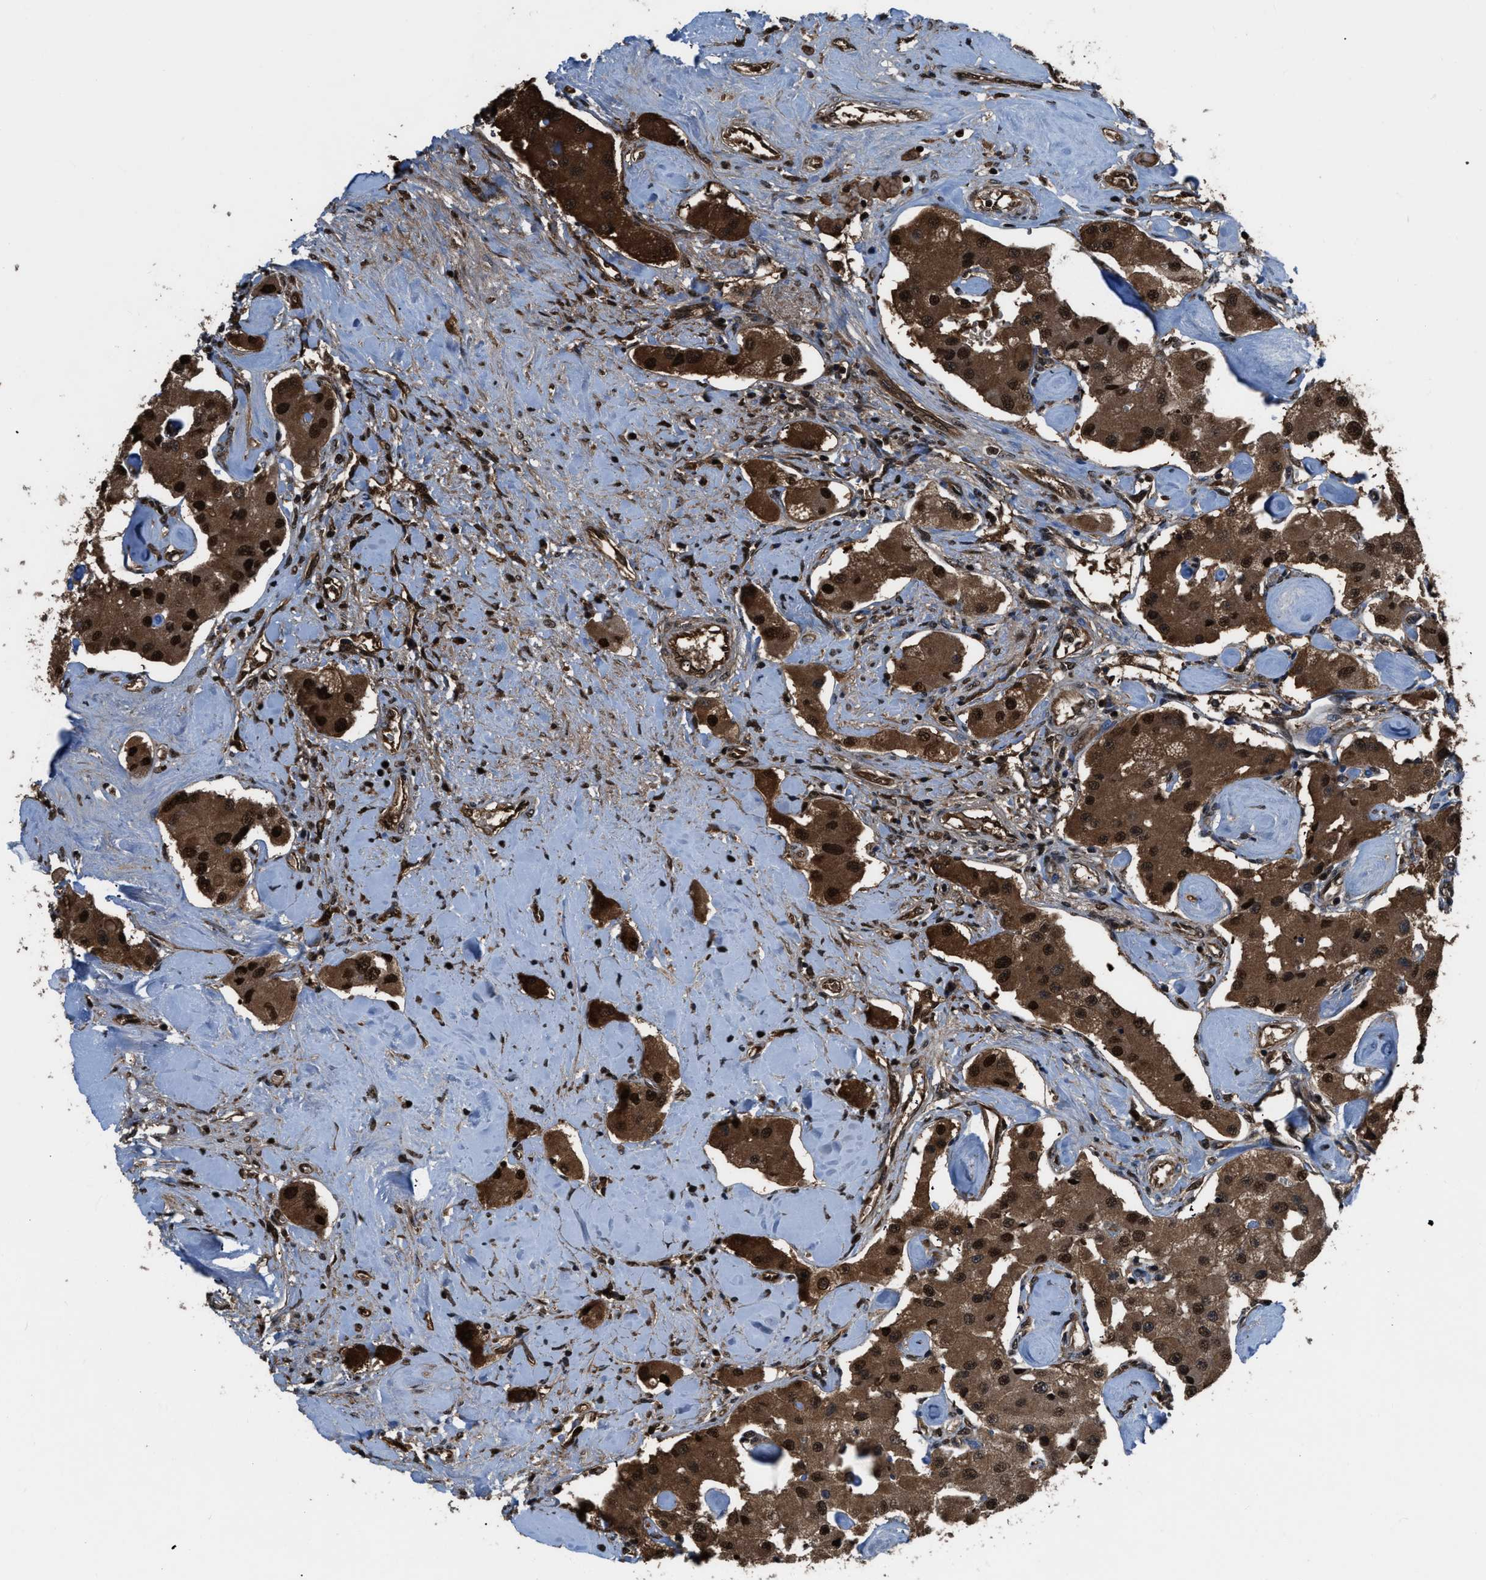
{"staining": {"intensity": "strong", "quantity": ">75%", "location": "cytoplasmic/membranous,nuclear"}, "tissue": "carcinoid", "cell_type": "Tumor cells", "image_type": "cancer", "snomed": [{"axis": "morphology", "description": "Carcinoid, malignant, NOS"}, {"axis": "topography", "description": "Pancreas"}], "caption": "Strong cytoplasmic/membranous and nuclear staining for a protein is seen in approximately >75% of tumor cells of malignant carcinoid using immunohistochemistry (IHC).", "gene": "FNTA", "patient": {"sex": "male", "age": 41}}